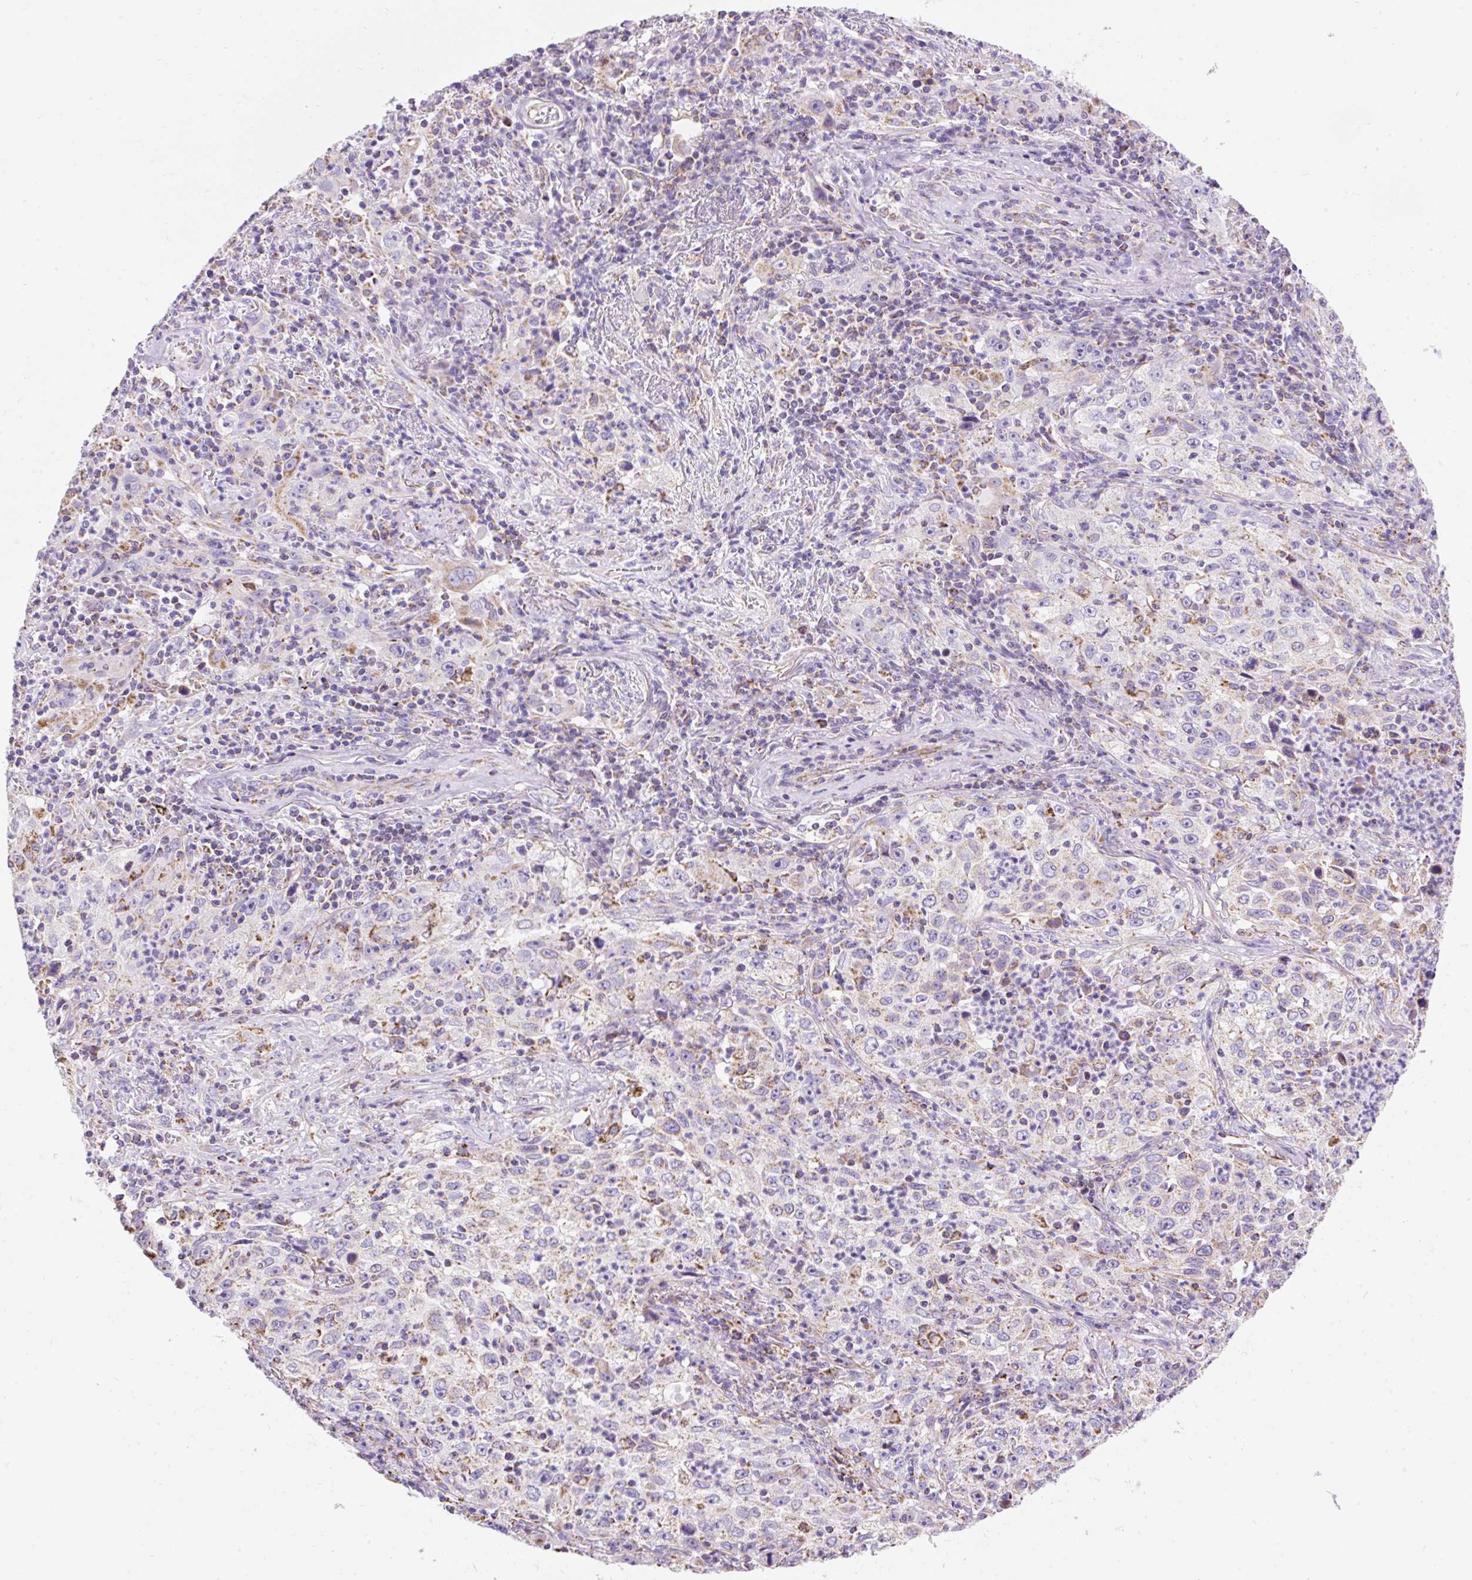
{"staining": {"intensity": "weak", "quantity": "<25%", "location": "cytoplasmic/membranous"}, "tissue": "lung cancer", "cell_type": "Tumor cells", "image_type": "cancer", "snomed": [{"axis": "morphology", "description": "Squamous cell carcinoma, NOS"}, {"axis": "topography", "description": "Lung"}], "caption": "Immunohistochemical staining of lung cancer exhibits no significant positivity in tumor cells. (DAB immunohistochemistry (IHC) with hematoxylin counter stain).", "gene": "DAAM2", "patient": {"sex": "male", "age": 71}}